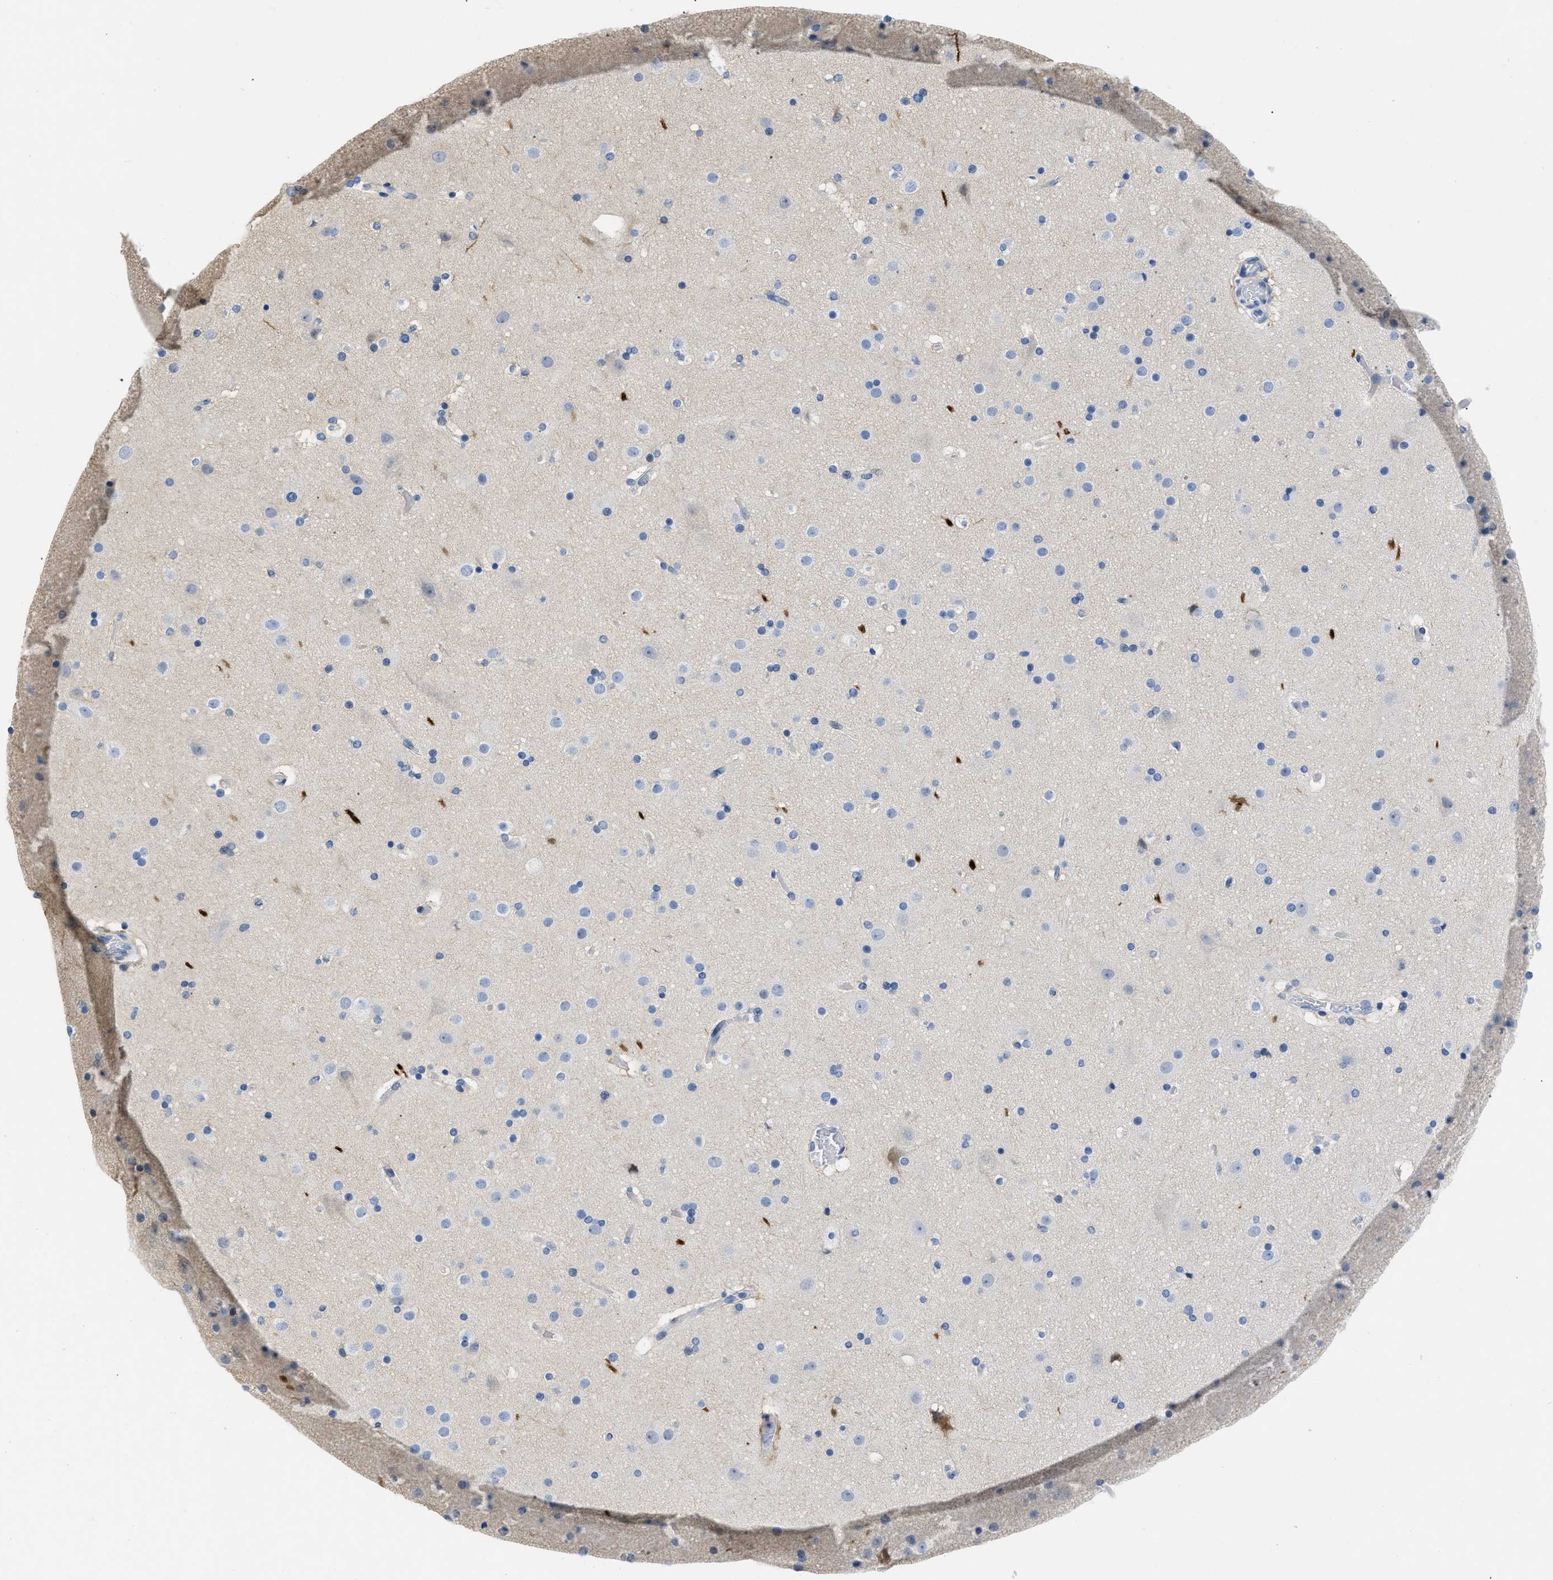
{"staining": {"intensity": "negative", "quantity": "none", "location": "none"}, "tissue": "cerebral cortex", "cell_type": "Endothelial cells", "image_type": "normal", "snomed": [{"axis": "morphology", "description": "Normal tissue, NOS"}, {"axis": "topography", "description": "Cerebral cortex"}], "caption": "Protein analysis of normal cerebral cortex shows no significant positivity in endothelial cells. (Stains: DAB (3,3'-diaminobenzidine) immunohistochemistry (IHC) with hematoxylin counter stain, Microscopy: brightfield microscopy at high magnification).", "gene": "BOLL", "patient": {"sex": "male", "age": 57}}